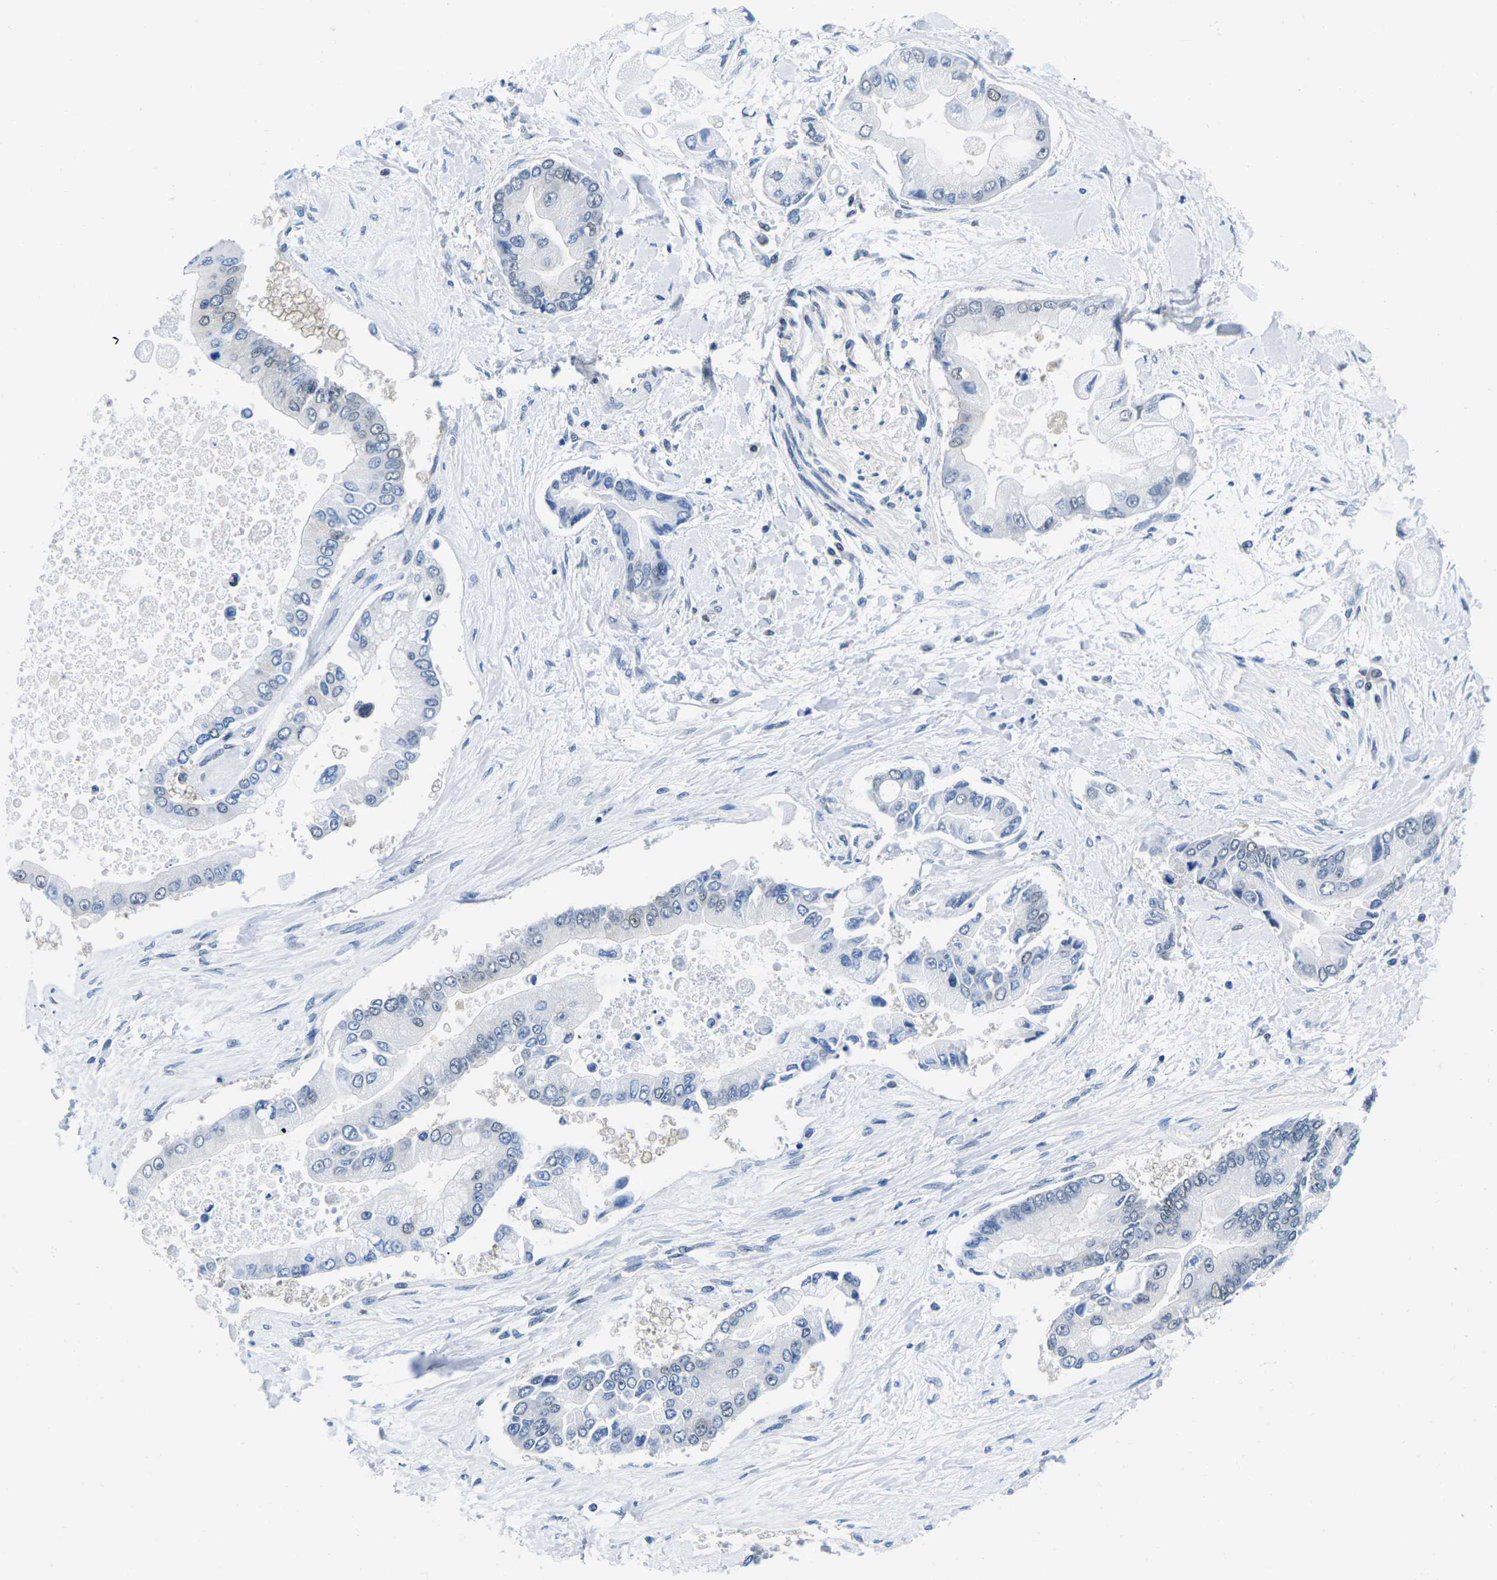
{"staining": {"intensity": "negative", "quantity": "none", "location": "none"}, "tissue": "liver cancer", "cell_type": "Tumor cells", "image_type": "cancer", "snomed": [{"axis": "morphology", "description": "Cholangiocarcinoma"}, {"axis": "topography", "description": "Liver"}], "caption": "Immunohistochemistry (IHC) micrograph of neoplastic tissue: liver cholangiocarcinoma stained with DAB demonstrates no significant protein staining in tumor cells.", "gene": "UBA7", "patient": {"sex": "male", "age": 50}}